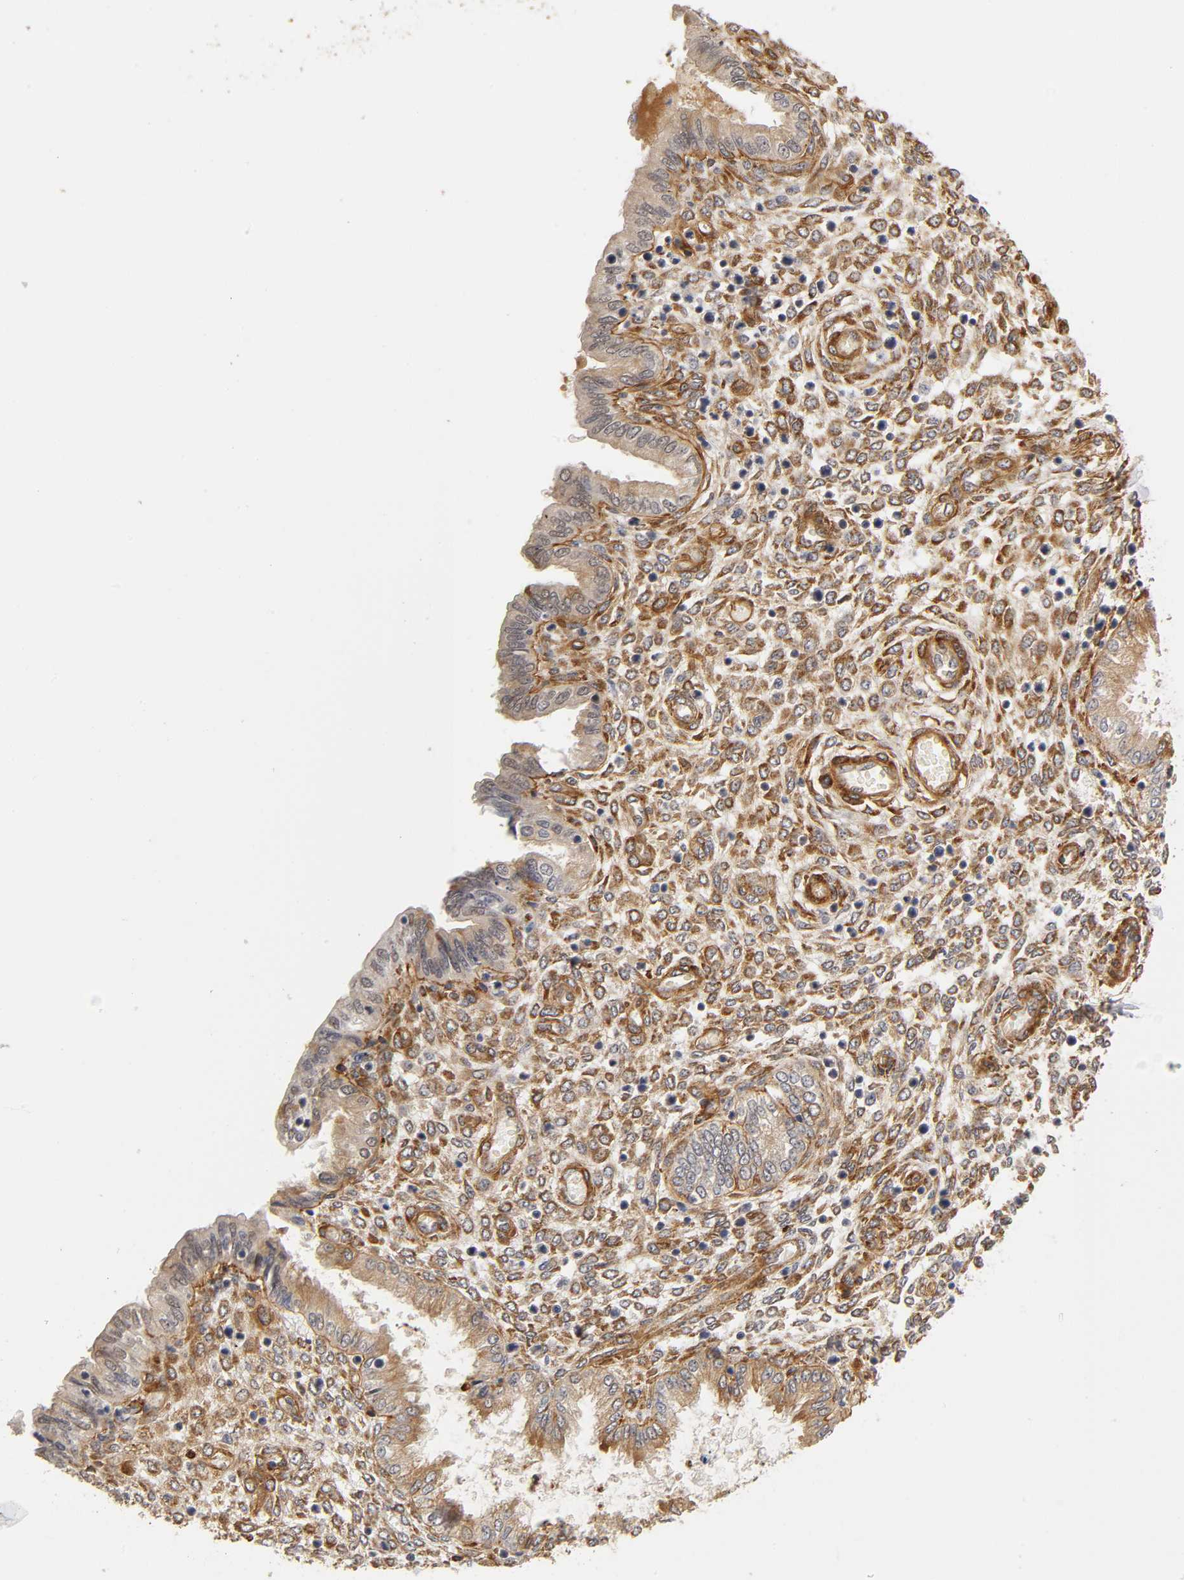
{"staining": {"intensity": "weak", "quantity": "25%-75%", "location": "cytoplasmic/membranous"}, "tissue": "endometrium", "cell_type": "Cells in endometrial stroma", "image_type": "normal", "snomed": [{"axis": "morphology", "description": "Normal tissue, NOS"}, {"axis": "topography", "description": "Endometrium"}], "caption": "Protein expression analysis of normal human endometrium reveals weak cytoplasmic/membranous expression in about 25%-75% of cells in endometrial stroma. The staining is performed using DAB brown chromogen to label protein expression. The nuclei are counter-stained blue using hematoxylin.", "gene": "LAMB1", "patient": {"sex": "female", "age": 33}}